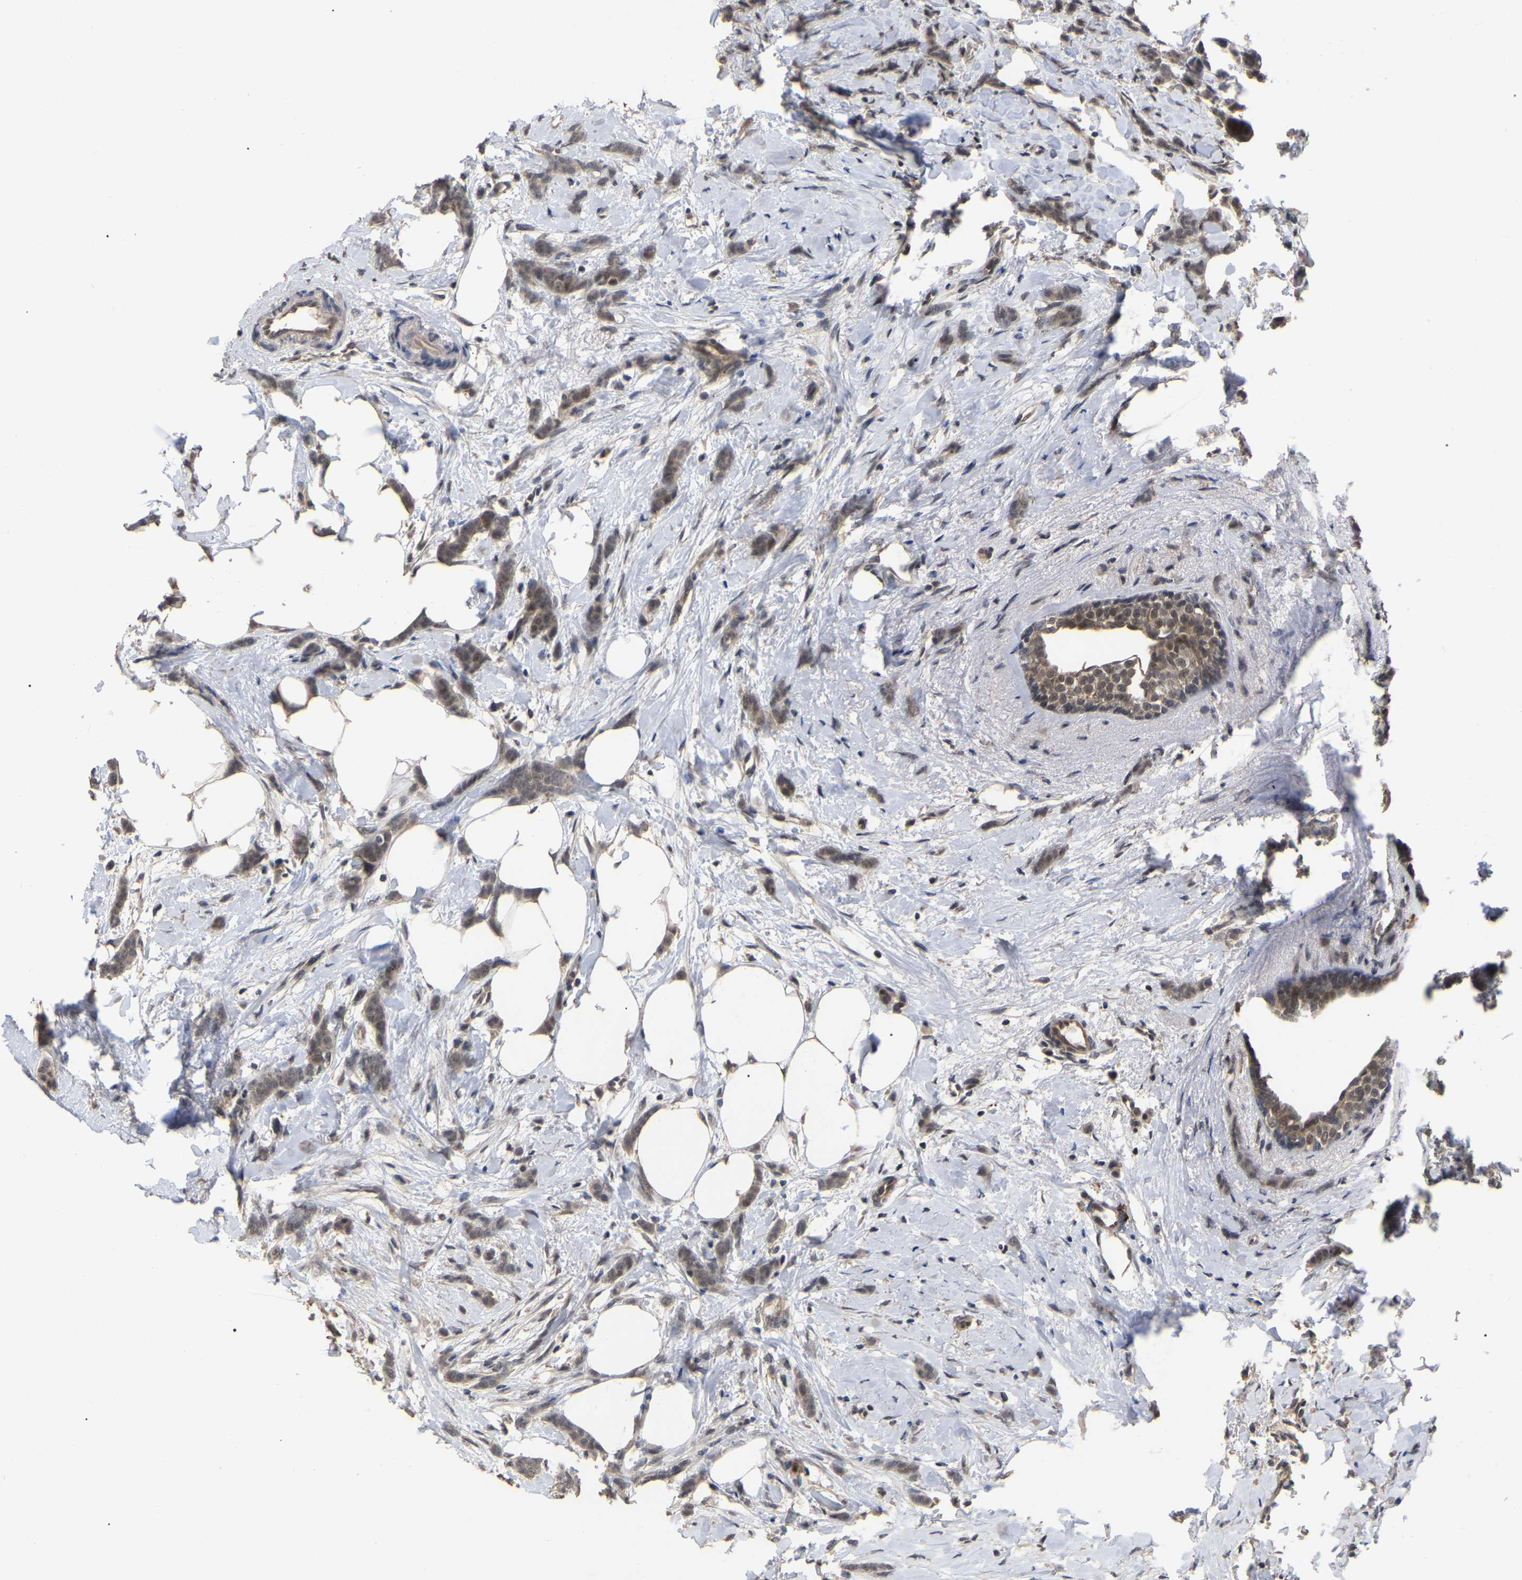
{"staining": {"intensity": "weak", "quantity": ">75%", "location": "cytoplasmic/membranous"}, "tissue": "breast cancer", "cell_type": "Tumor cells", "image_type": "cancer", "snomed": [{"axis": "morphology", "description": "Lobular carcinoma, in situ"}, {"axis": "morphology", "description": "Lobular carcinoma"}, {"axis": "topography", "description": "Breast"}], "caption": "The histopathology image reveals immunohistochemical staining of breast cancer. There is weak cytoplasmic/membranous positivity is present in approximately >75% of tumor cells.", "gene": "JAZF1", "patient": {"sex": "female", "age": 41}}